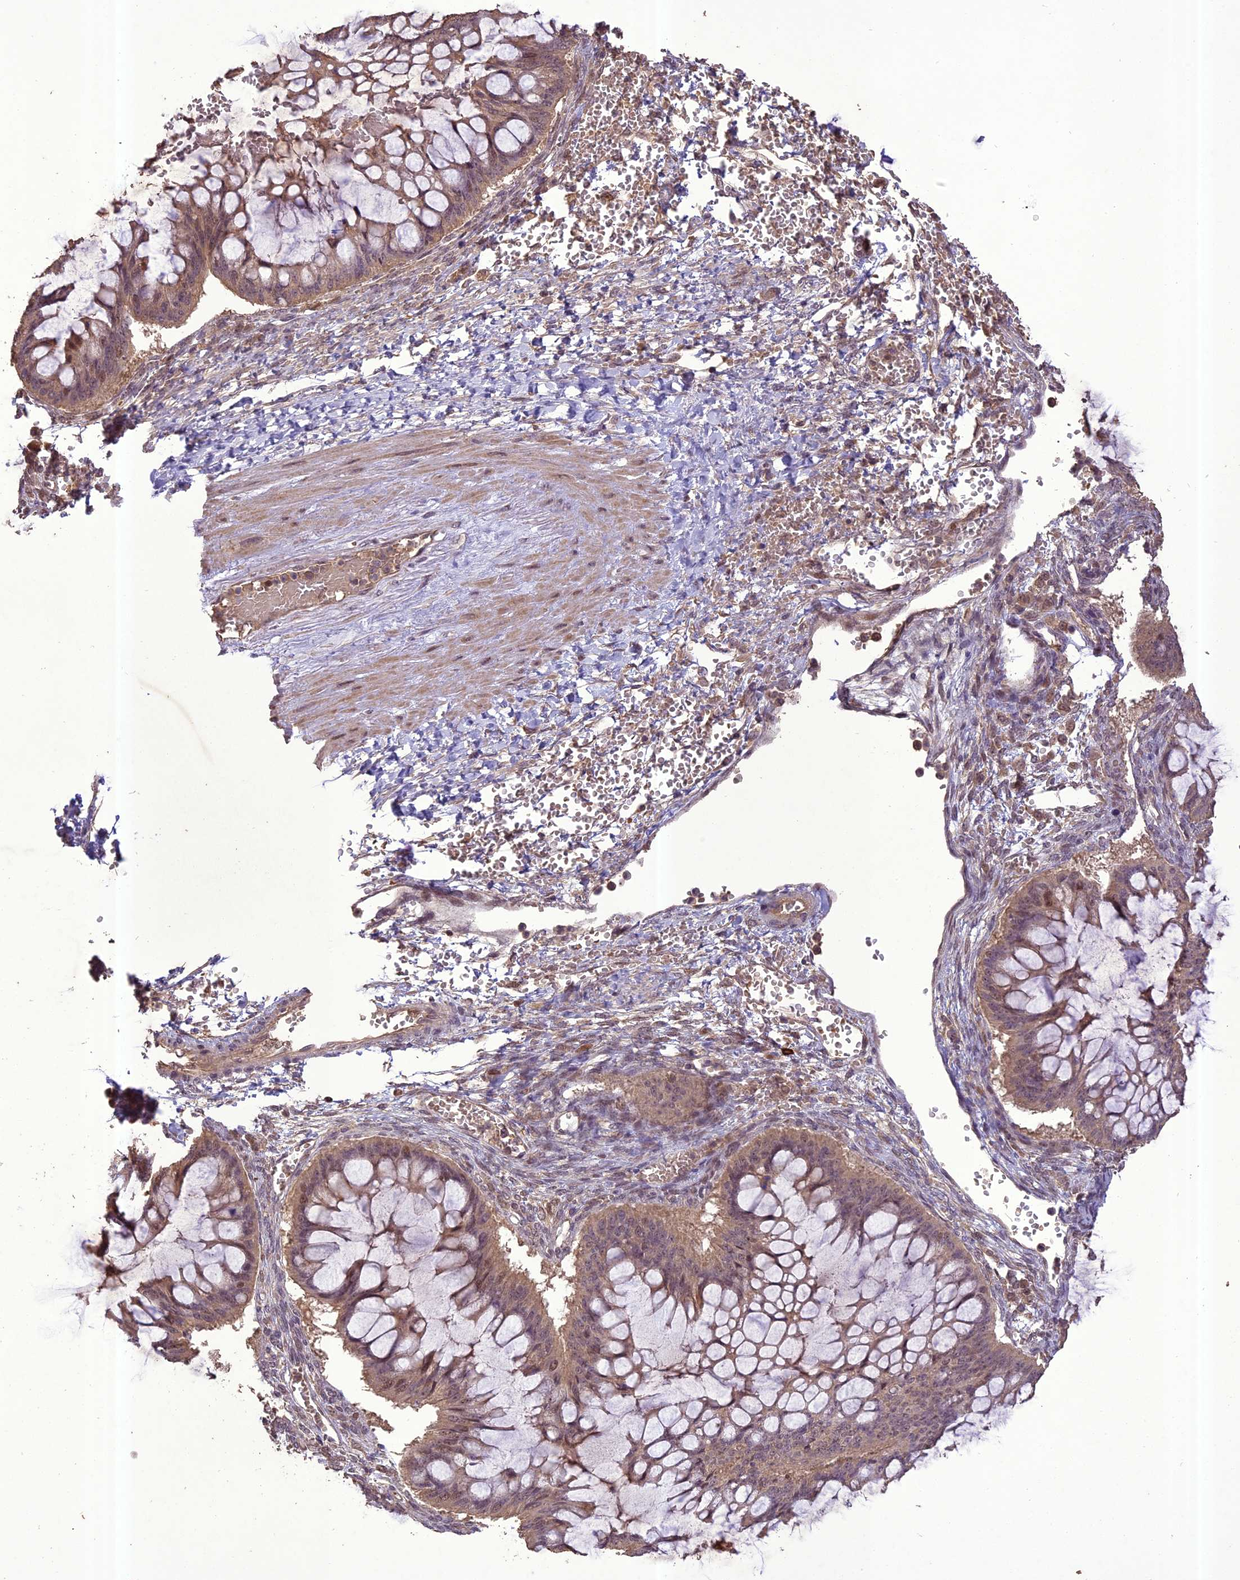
{"staining": {"intensity": "weak", "quantity": "25%-75%", "location": "cytoplasmic/membranous"}, "tissue": "ovarian cancer", "cell_type": "Tumor cells", "image_type": "cancer", "snomed": [{"axis": "morphology", "description": "Cystadenocarcinoma, mucinous, NOS"}, {"axis": "topography", "description": "Ovary"}], "caption": "Immunohistochemistry of human ovarian cancer (mucinous cystadenocarcinoma) exhibits low levels of weak cytoplasmic/membranous positivity in approximately 25%-75% of tumor cells.", "gene": "TIGD7", "patient": {"sex": "female", "age": 73}}